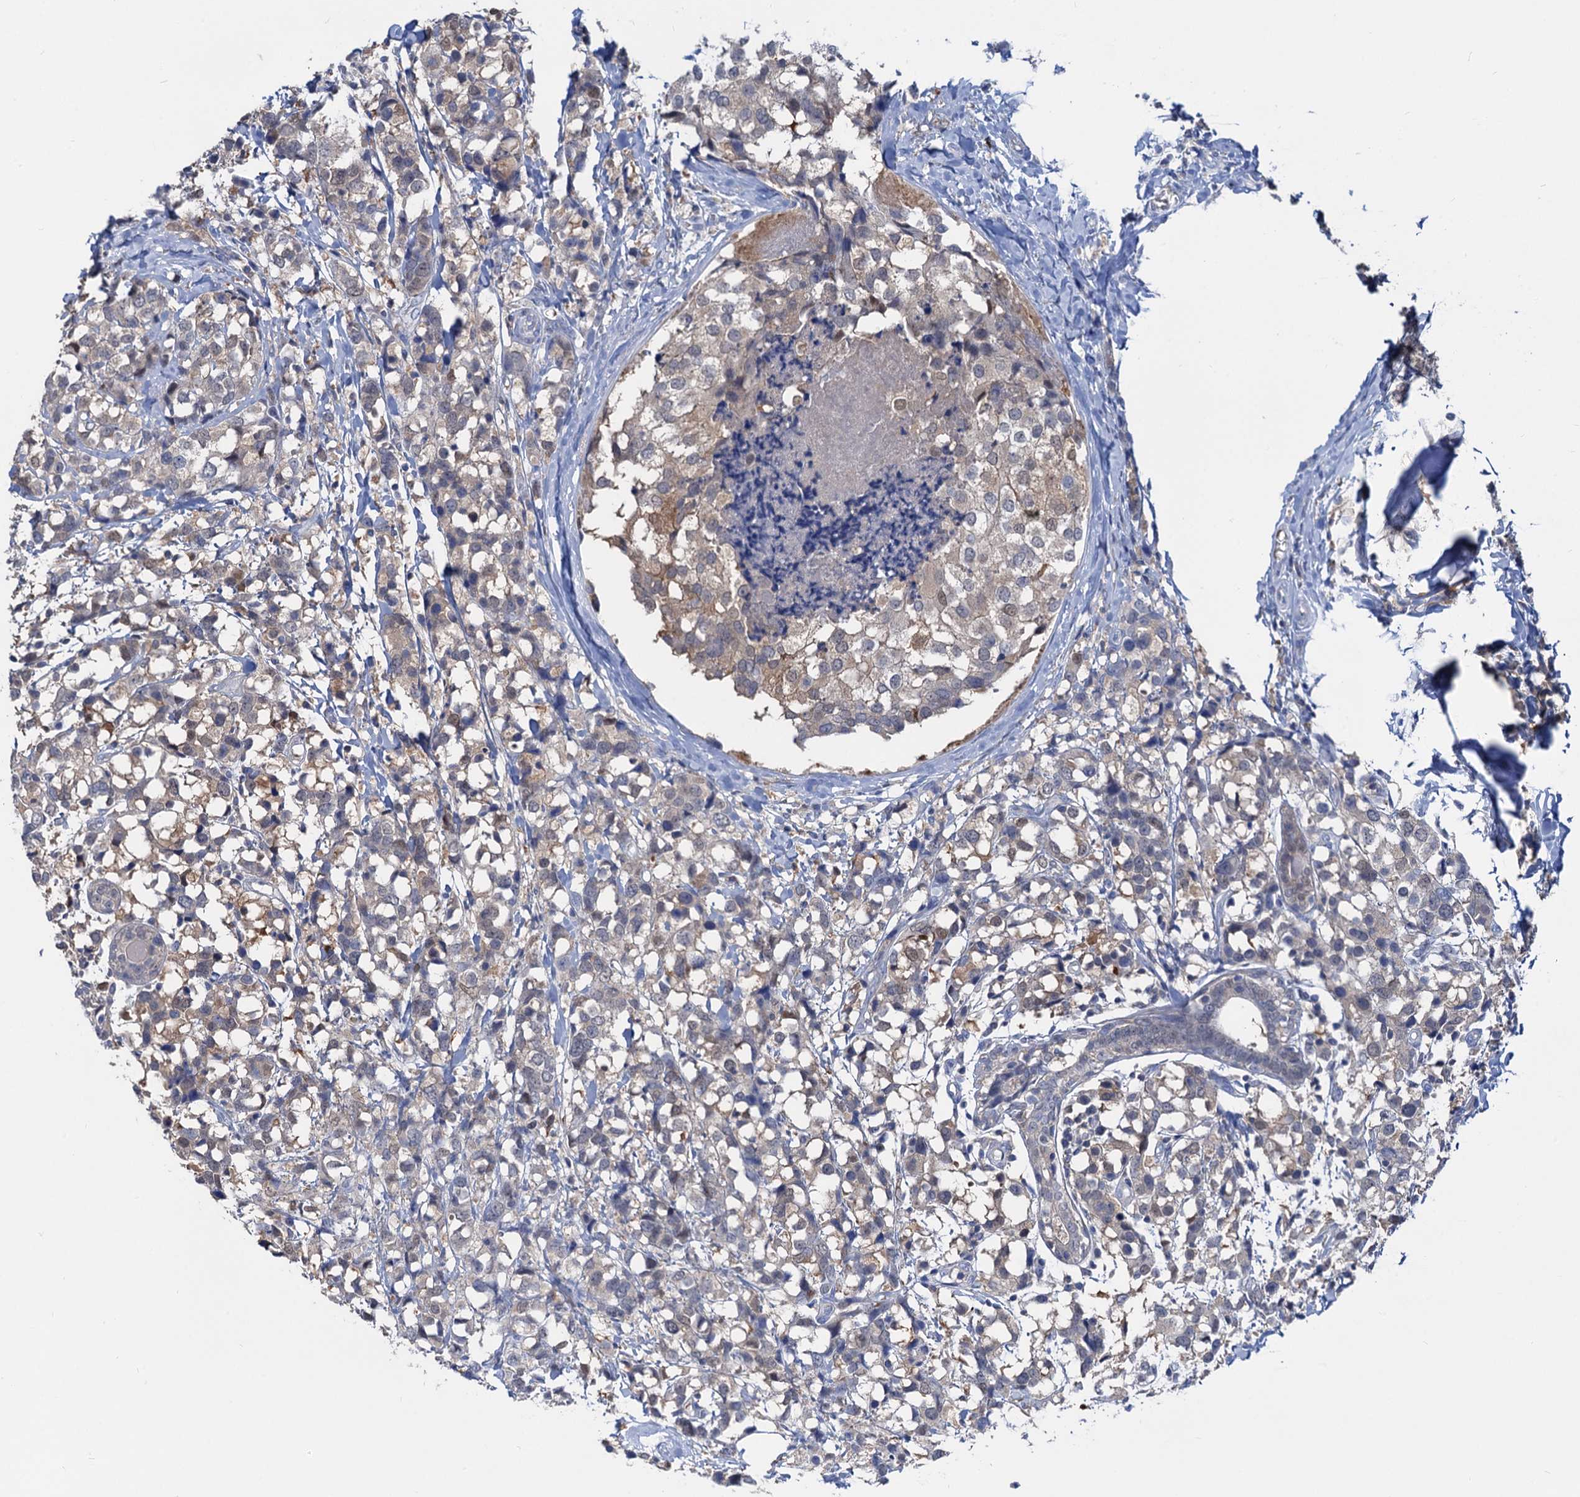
{"staining": {"intensity": "weak", "quantity": "<25%", "location": "cytoplasmic/membranous"}, "tissue": "breast cancer", "cell_type": "Tumor cells", "image_type": "cancer", "snomed": [{"axis": "morphology", "description": "Lobular carcinoma"}, {"axis": "topography", "description": "Breast"}], "caption": "There is no significant staining in tumor cells of breast cancer.", "gene": "FAH", "patient": {"sex": "female", "age": 59}}